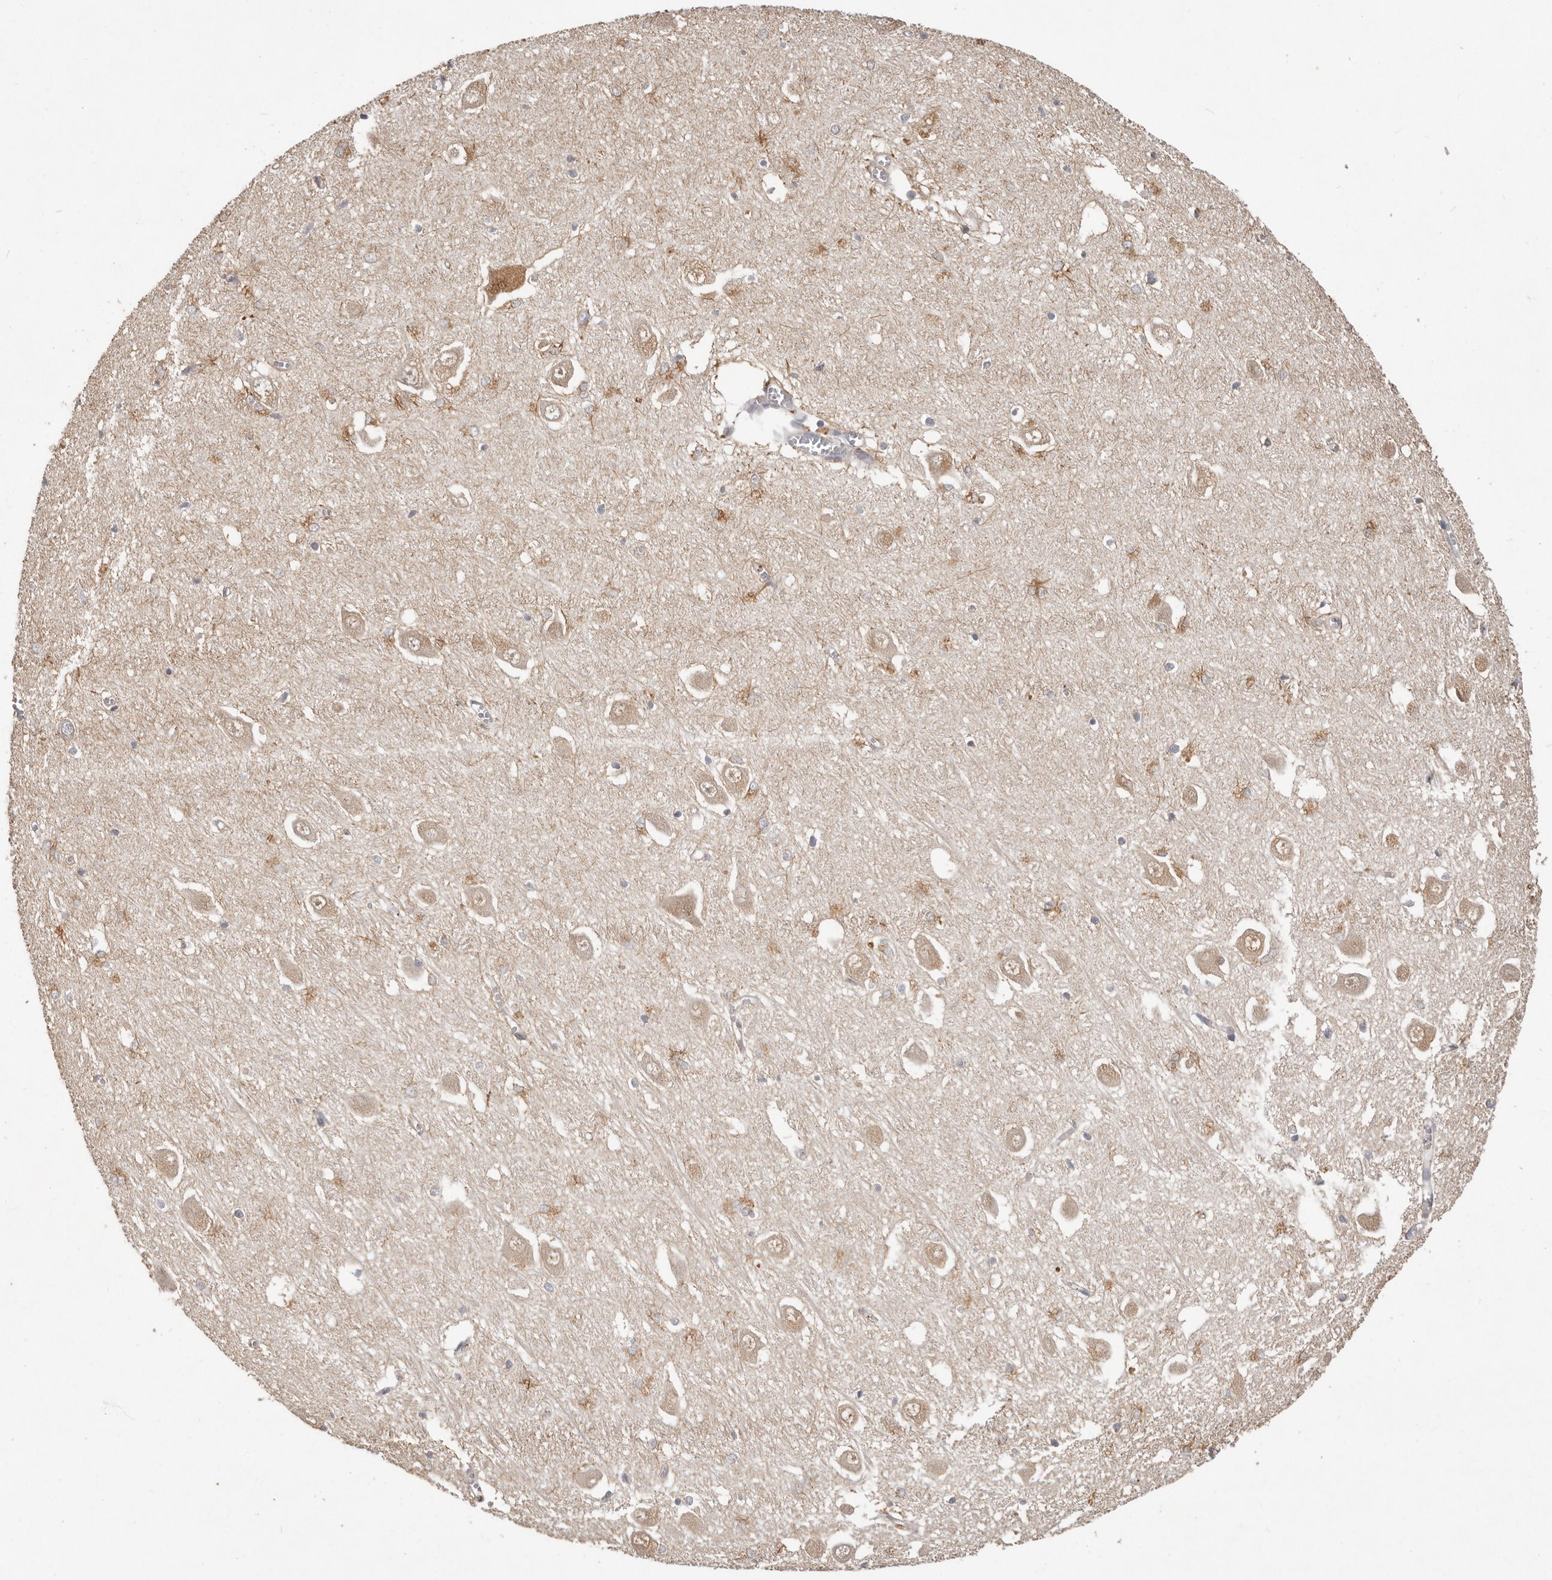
{"staining": {"intensity": "negative", "quantity": "none", "location": "none"}, "tissue": "hippocampus", "cell_type": "Glial cells", "image_type": "normal", "snomed": [{"axis": "morphology", "description": "Normal tissue, NOS"}, {"axis": "topography", "description": "Hippocampus"}], "caption": "The immunohistochemistry histopathology image has no significant staining in glial cells of hippocampus.", "gene": "MTFR2", "patient": {"sex": "male", "age": 70}}